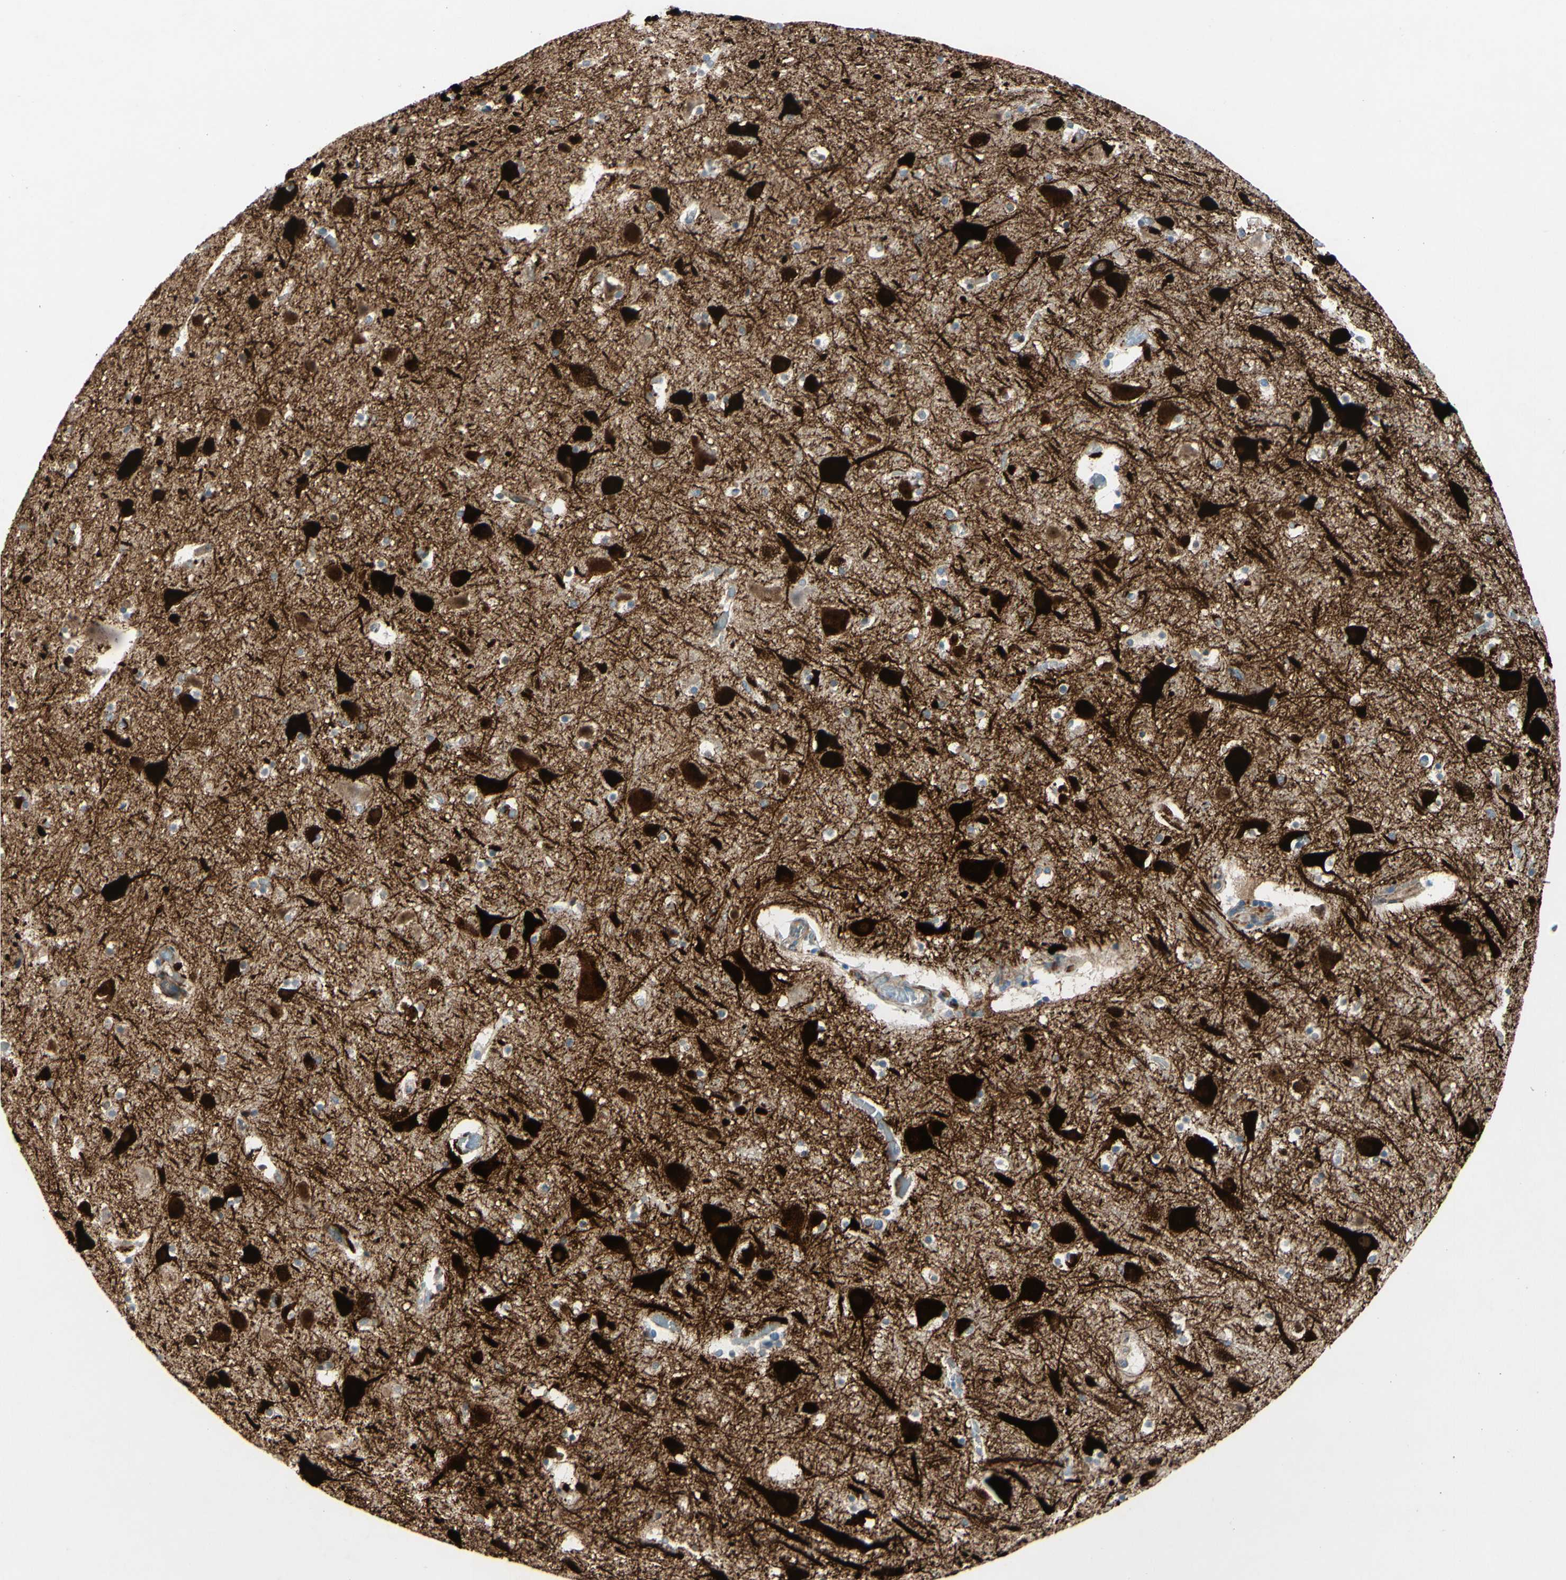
{"staining": {"intensity": "negative", "quantity": "none", "location": "none"}, "tissue": "cerebral cortex", "cell_type": "Endothelial cells", "image_type": "normal", "snomed": [{"axis": "morphology", "description": "Normal tissue, NOS"}, {"axis": "topography", "description": "Cerebral cortex"}], "caption": "DAB immunohistochemical staining of benign human cerebral cortex reveals no significant expression in endothelial cells.", "gene": "MAP2", "patient": {"sex": "male", "age": 45}}